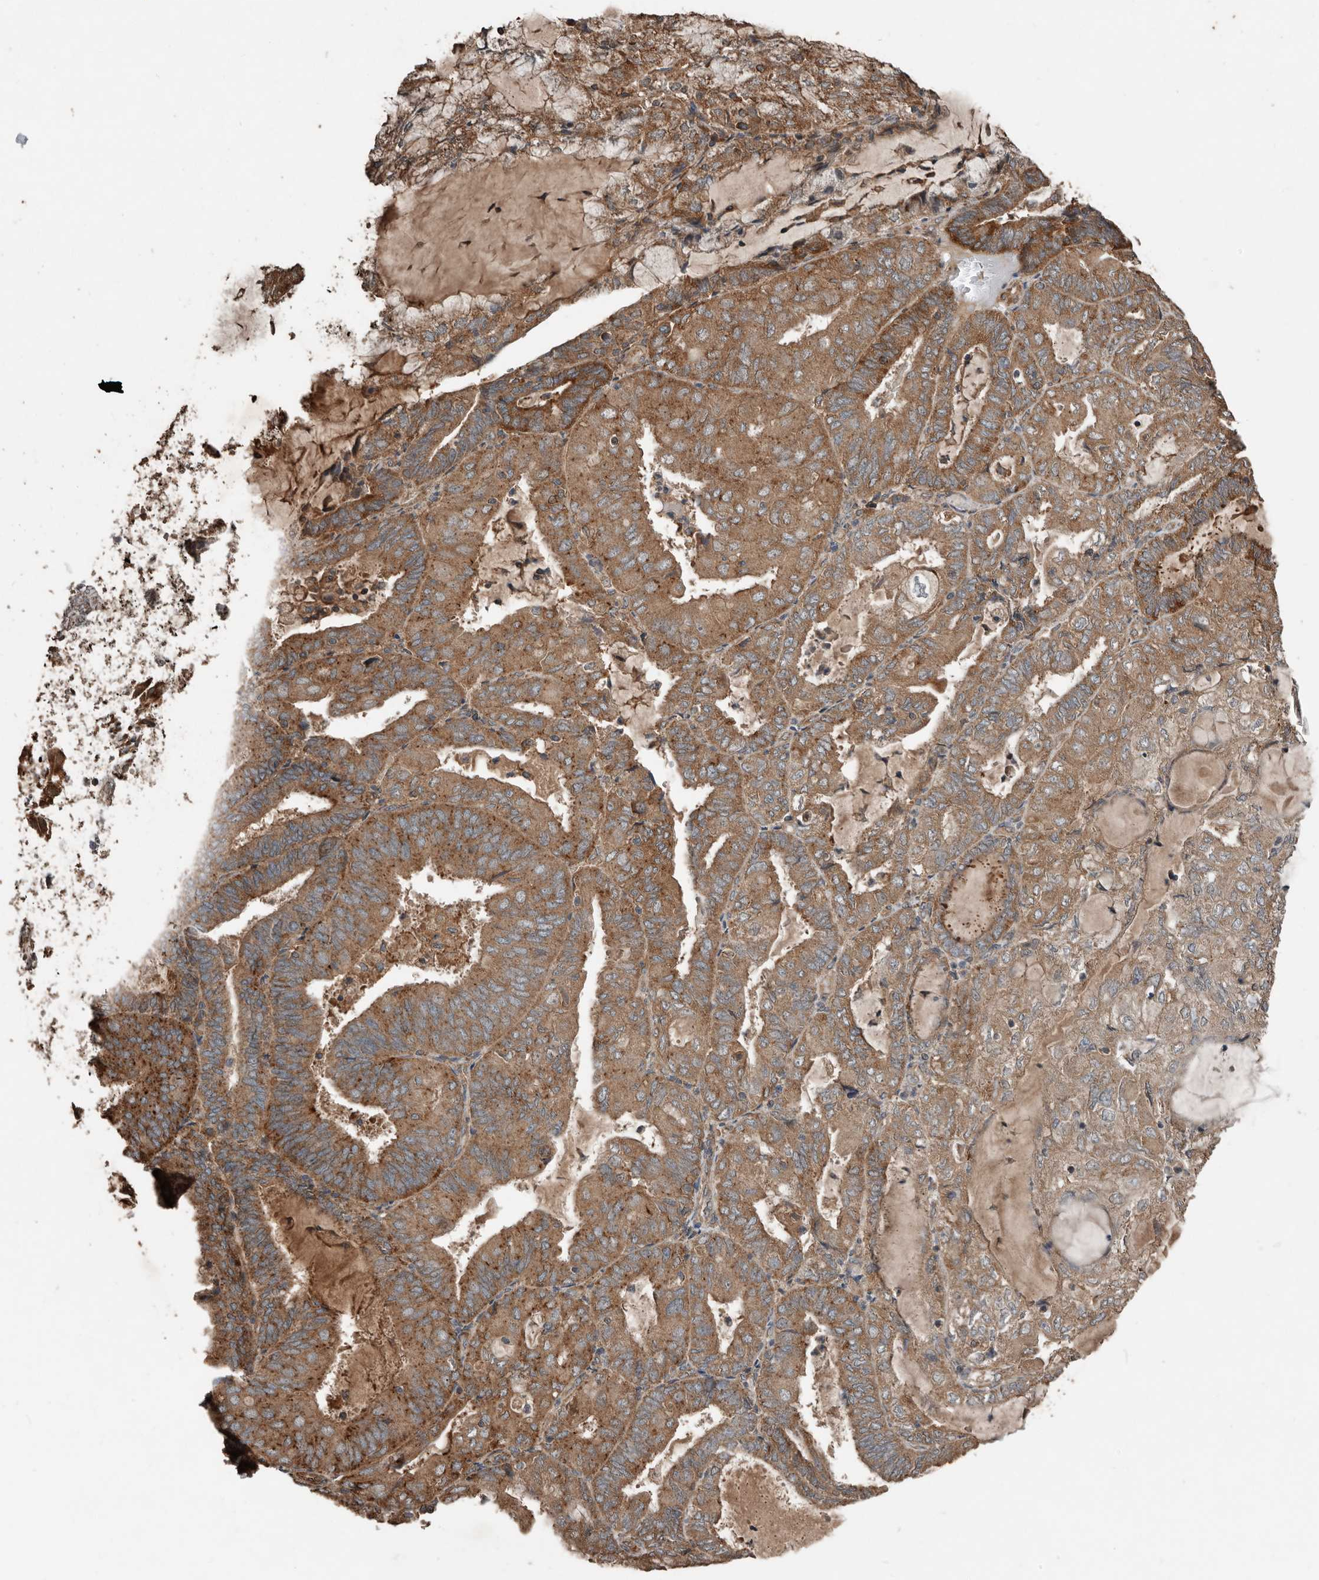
{"staining": {"intensity": "strong", "quantity": ">75%", "location": "cytoplasmic/membranous"}, "tissue": "endometrial cancer", "cell_type": "Tumor cells", "image_type": "cancer", "snomed": [{"axis": "morphology", "description": "Adenocarcinoma, NOS"}, {"axis": "topography", "description": "Endometrium"}], "caption": "Immunohistochemistry (IHC) staining of endometrial cancer, which reveals high levels of strong cytoplasmic/membranous staining in about >75% of tumor cells indicating strong cytoplasmic/membranous protein positivity. The staining was performed using DAB (3,3'-diaminobenzidine) (brown) for protein detection and nuclei were counterstained in hematoxylin (blue).", "gene": "RNF207", "patient": {"sex": "female", "age": 81}}